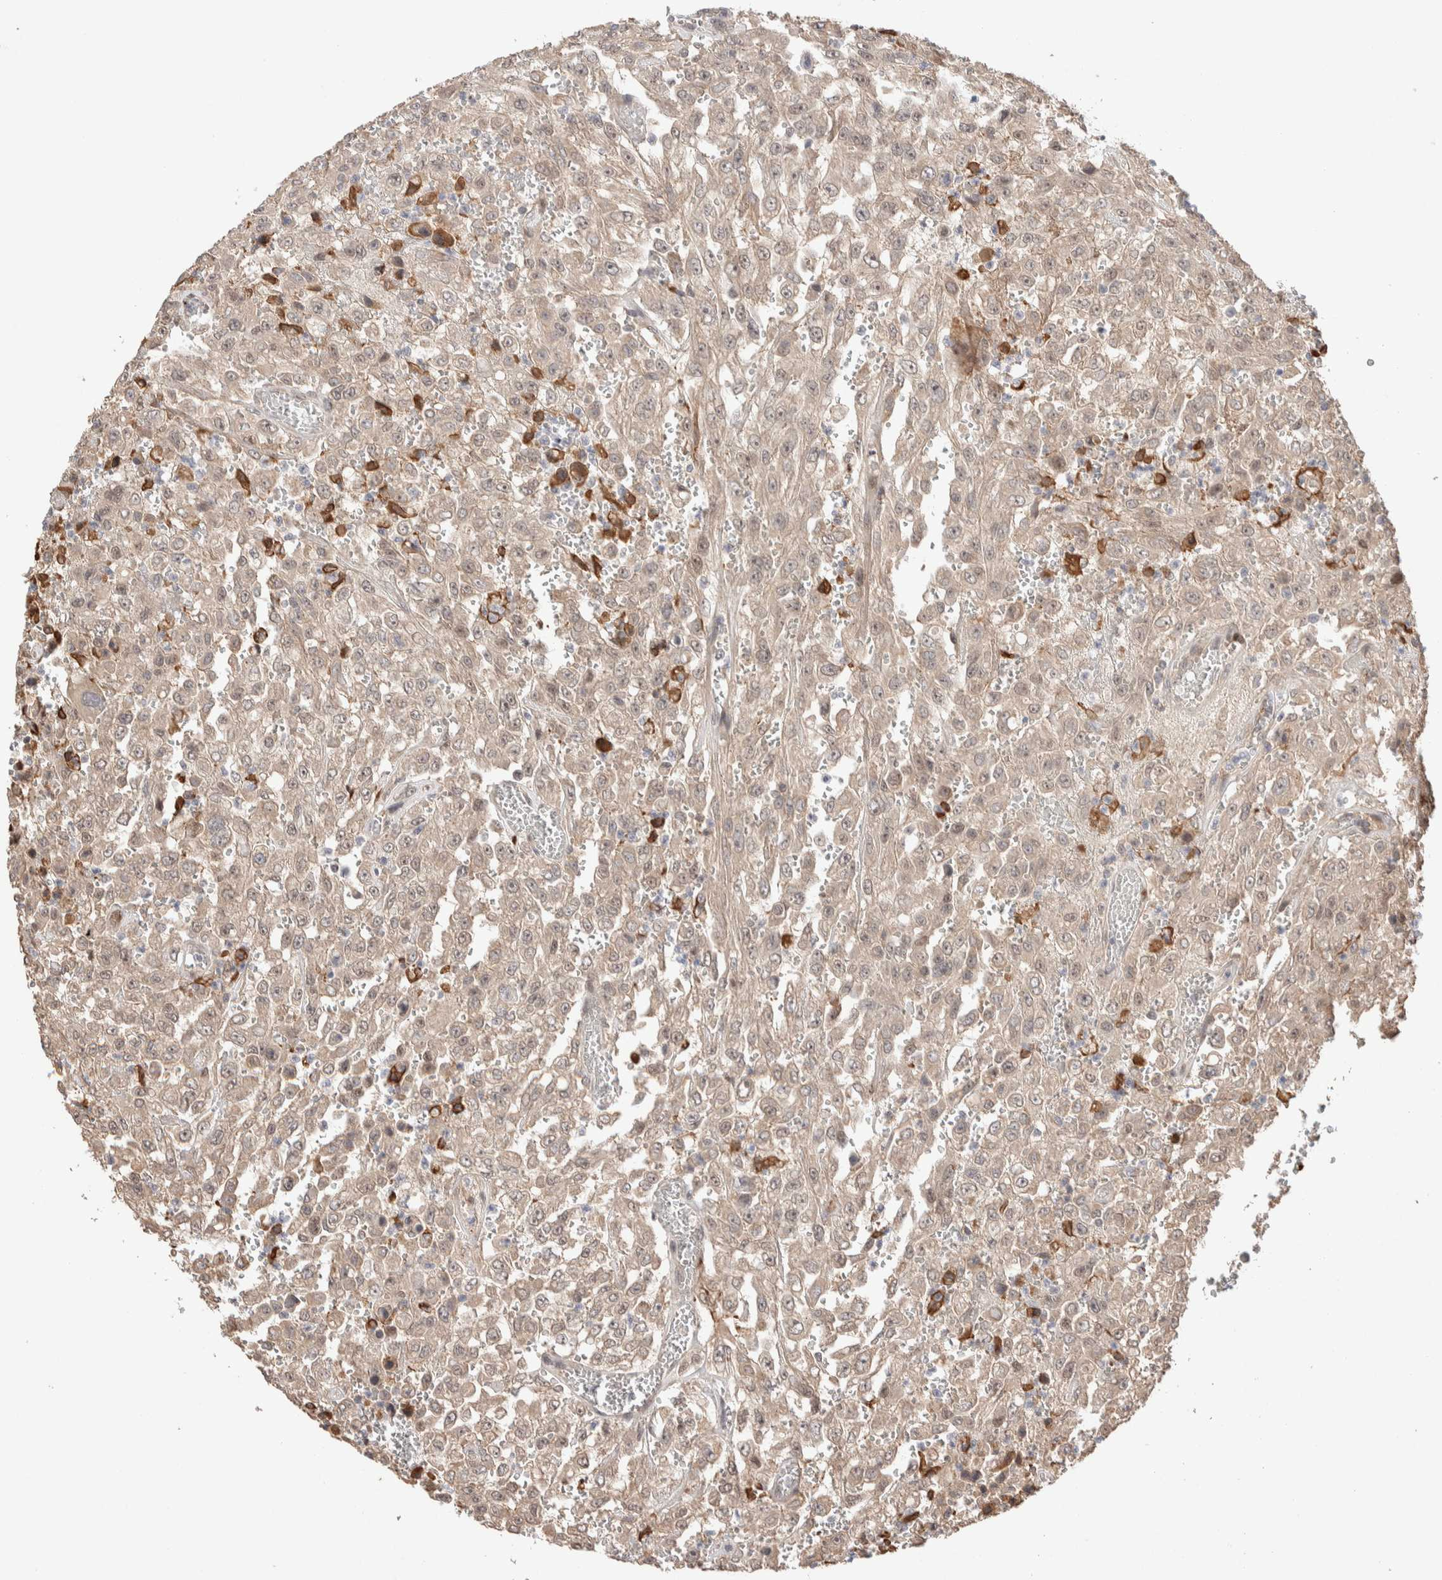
{"staining": {"intensity": "weak", "quantity": ">75%", "location": "cytoplasmic/membranous,nuclear"}, "tissue": "urothelial cancer", "cell_type": "Tumor cells", "image_type": "cancer", "snomed": [{"axis": "morphology", "description": "Urothelial carcinoma, High grade"}, {"axis": "topography", "description": "Urinary bladder"}], "caption": "Tumor cells display low levels of weak cytoplasmic/membranous and nuclear staining in approximately >75% of cells in high-grade urothelial carcinoma.", "gene": "PRDM15", "patient": {"sex": "male", "age": 46}}